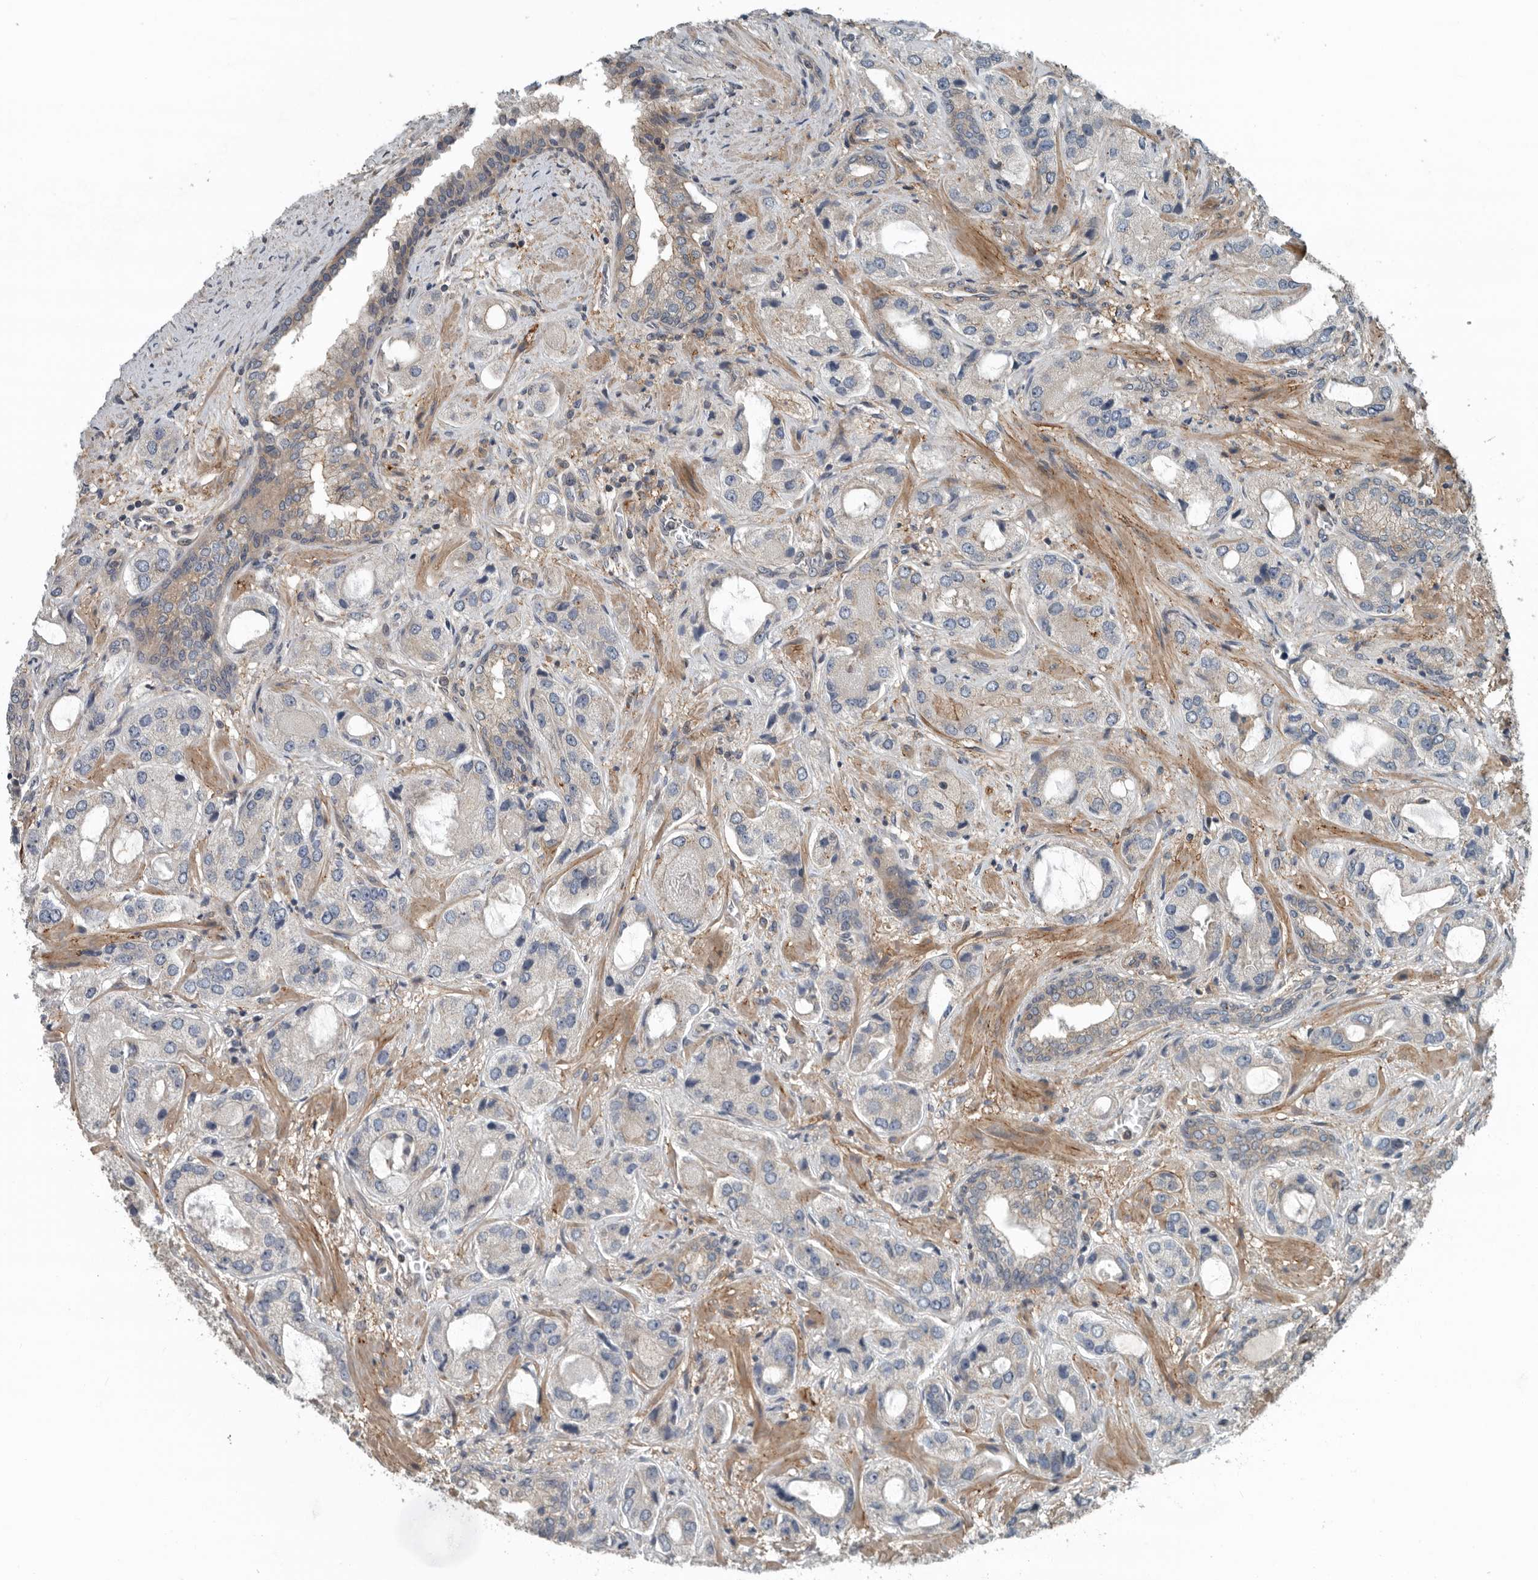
{"staining": {"intensity": "weak", "quantity": "<25%", "location": "cytoplasmic/membranous"}, "tissue": "prostate cancer", "cell_type": "Tumor cells", "image_type": "cancer", "snomed": [{"axis": "morphology", "description": "Normal tissue, NOS"}, {"axis": "morphology", "description": "Adenocarcinoma, High grade"}, {"axis": "topography", "description": "Prostate"}, {"axis": "topography", "description": "Peripheral nerve tissue"}], "caption": "A high-resolution photomicrograph shows immunohistochemistry staining of prostate cancer, which exhibits no significant staining in tumor cells.", "gene": "AMFR", "patient": {"sex": "male", "age": 59}}